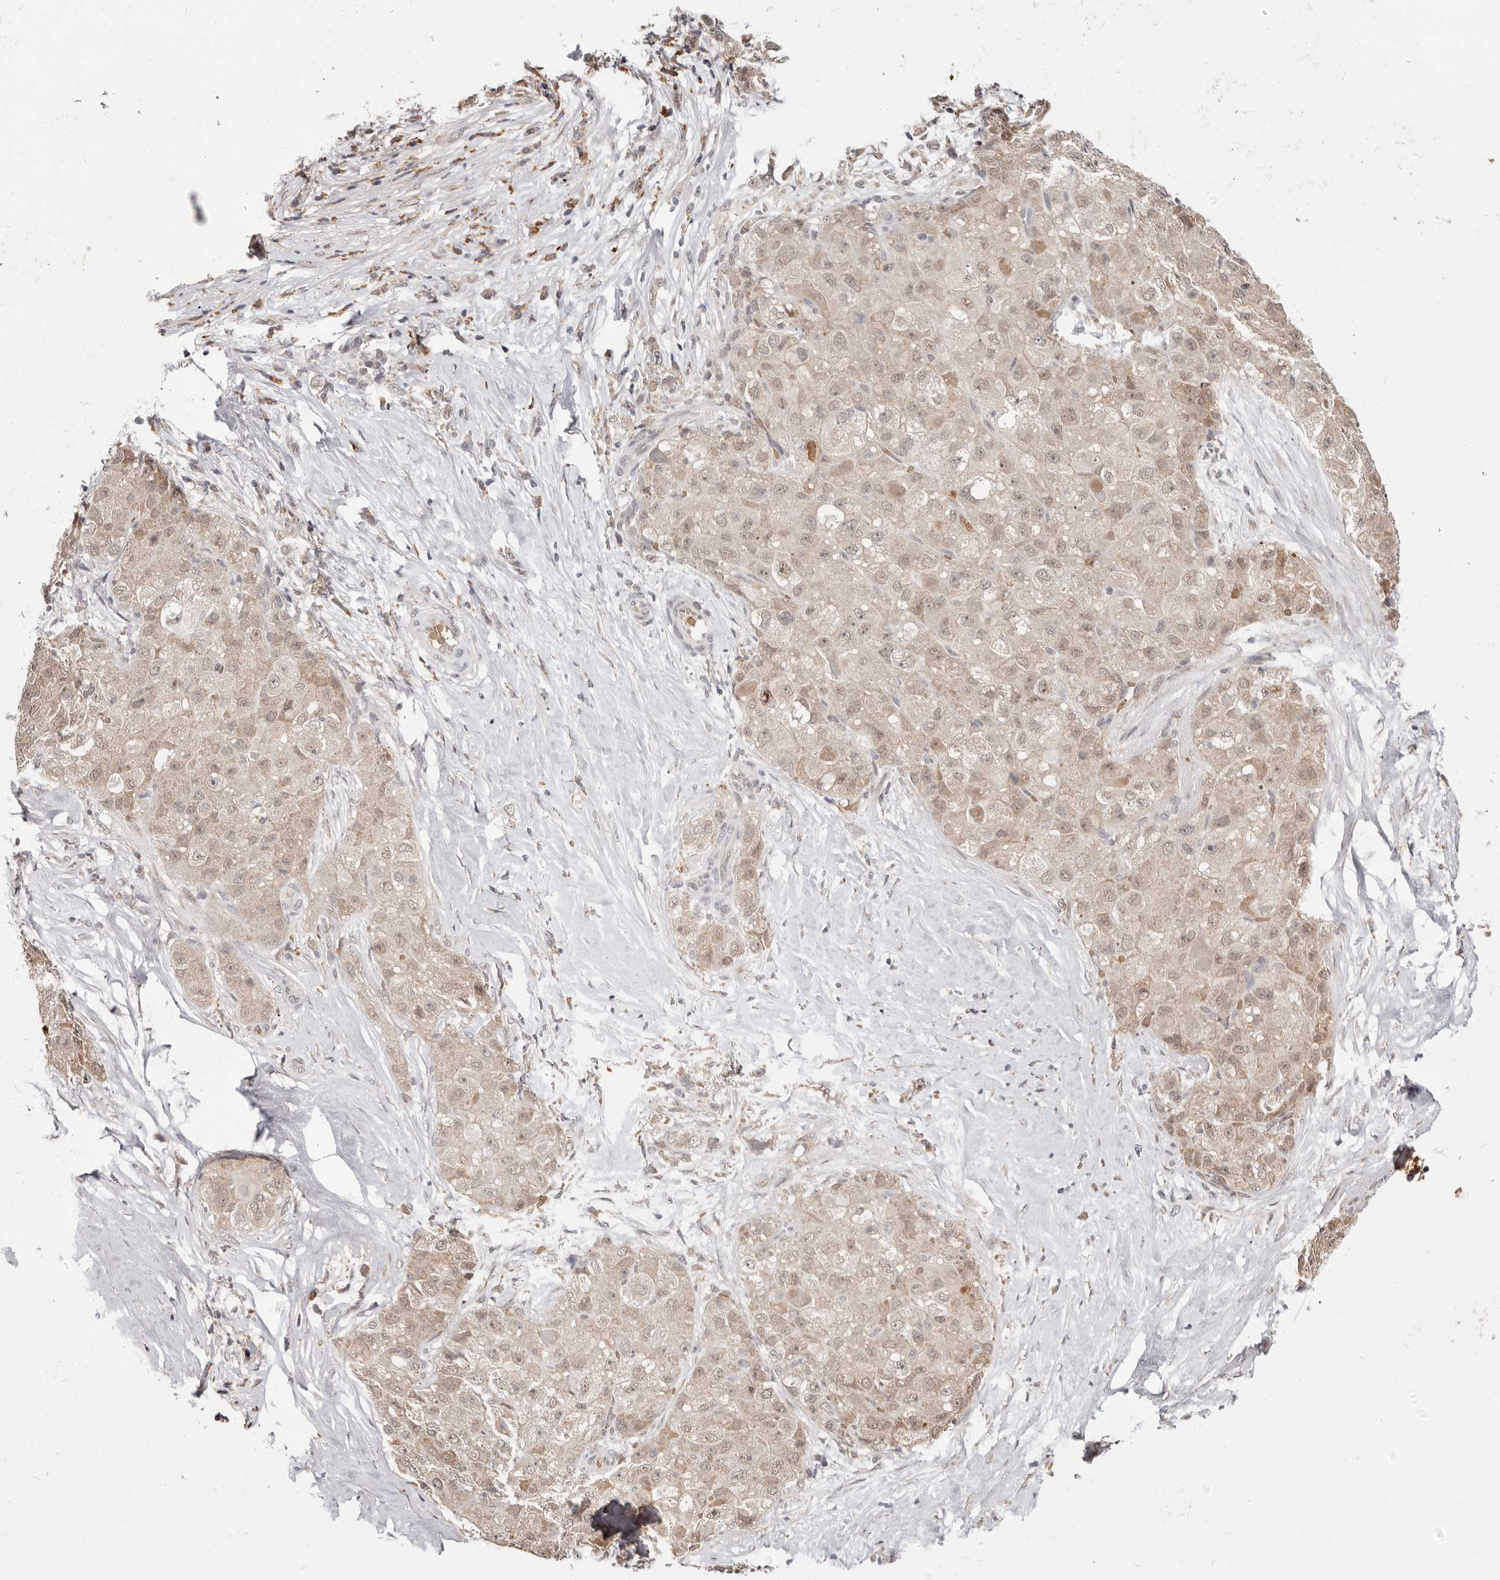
{"staining": {"intensity": "weak", "quantity": ">75%", "location": "cytoplasmic/membranous,nuclear"}, "tissue": "liver cancer", "cell_type": "Tumor cells", "image_type": "cancer", "snomed": [{"axis": "morphology", "description": "Carcinoma, Hepatocellular, NOS"}, {"axis": "topography", "description": "Liver"}], "caption": "Protein expression analysis of liver cancer (hepatocellular carcinoma) exhibits weak cytoplasmic/membranous and nuclear staining in approximately >75% of tumor cells. (DAB (3,3'-diaminobenzidine) IHC with brightfield microscopy, high magnification).", "gene": "NCOA3", "patient": {"sex": "male", "age": 80}}